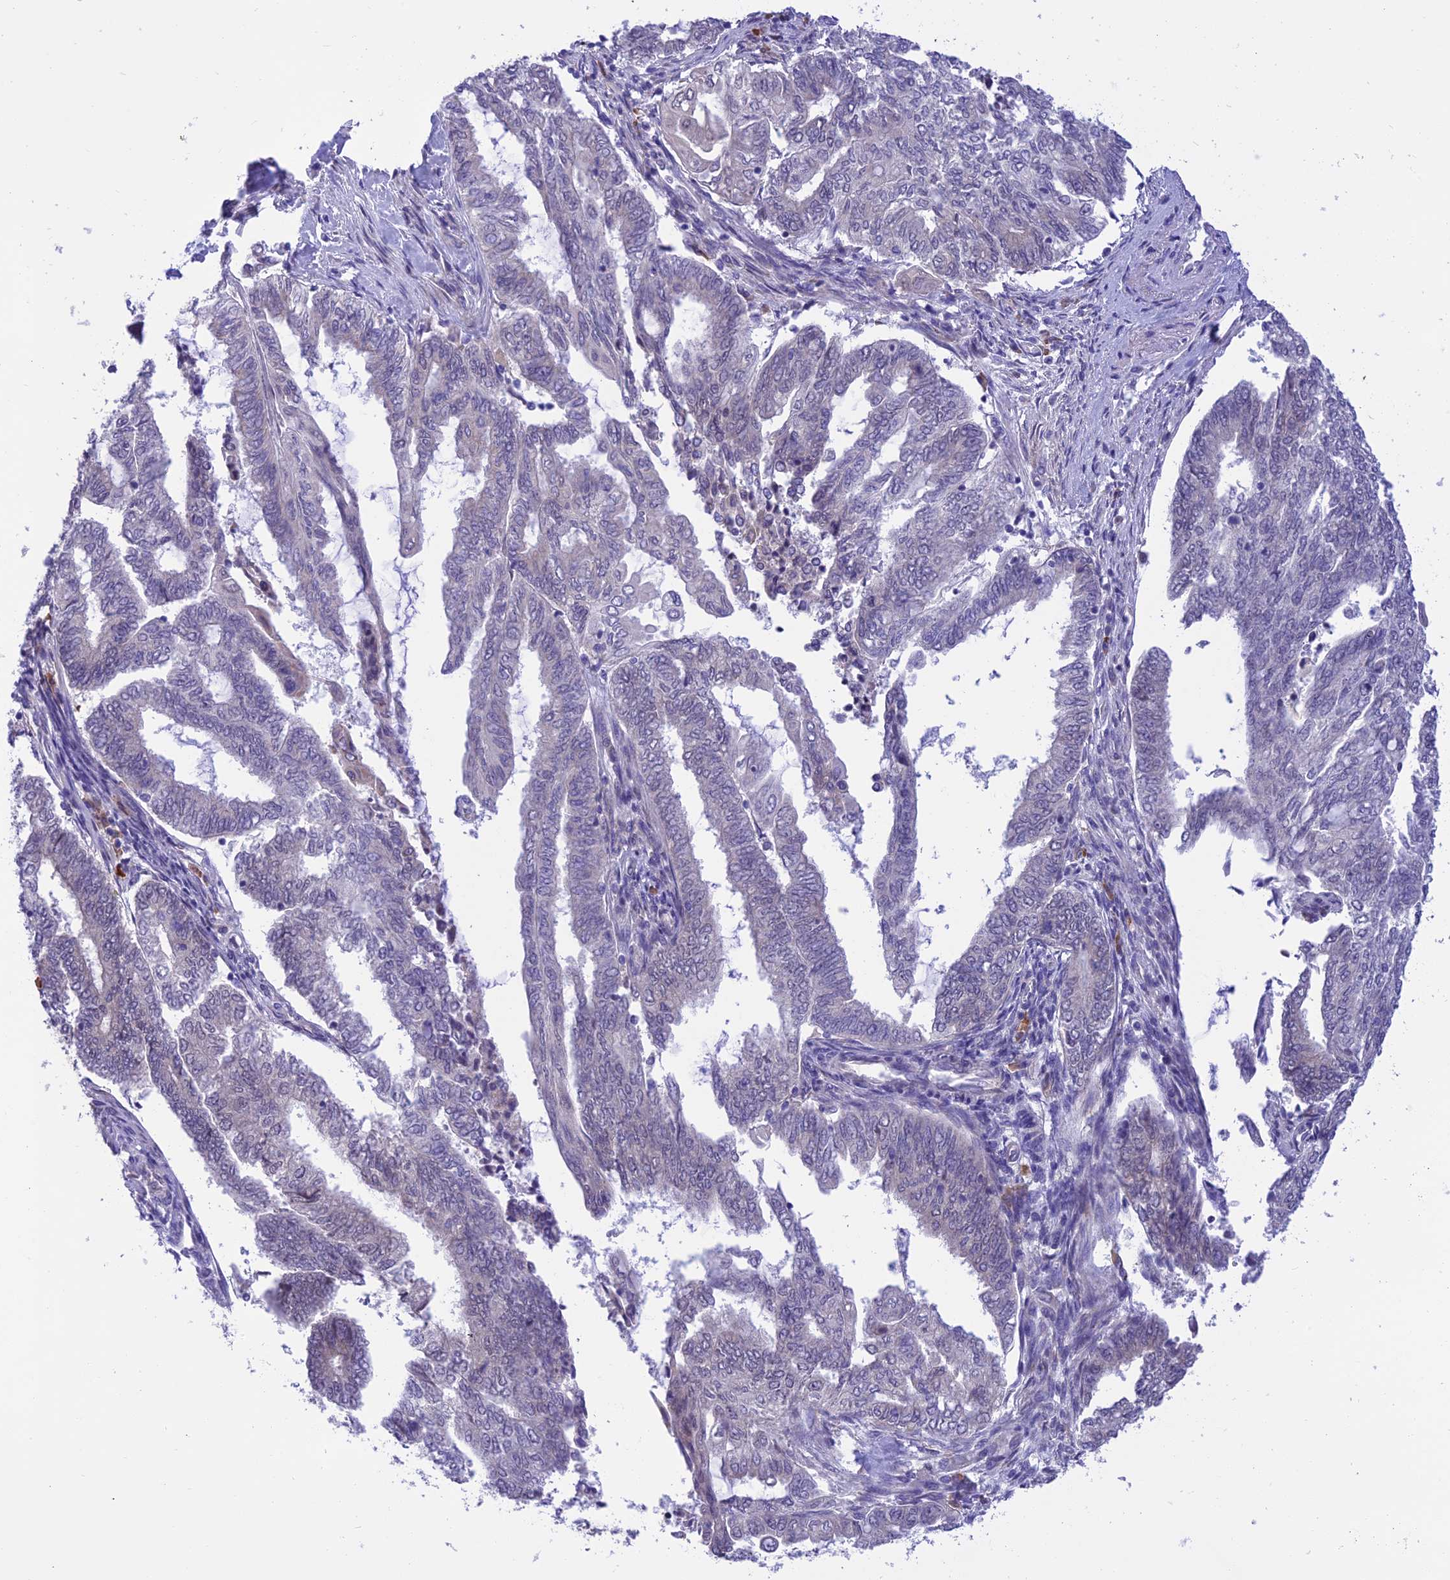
{"staining": {"intensity": "negative", "quantity": "none", "location": "none"}, "tissue": "endometrial cancer", "cell_type": "Tumor cells", "image_type": "cancer", "snomed": [{"axis": "morphology", "description": "Adenocarcinoma, NOS"}, {"axis": "topography", "description": "Uterus"}, {"axis": "topography", "description": "Endometrium"}], "caption": "Endometrial cancer stained for a protein using IHC reveals no expression tumor cells.", "gene": "RNF126", "patient": {"sex": "female", "age": 70}}